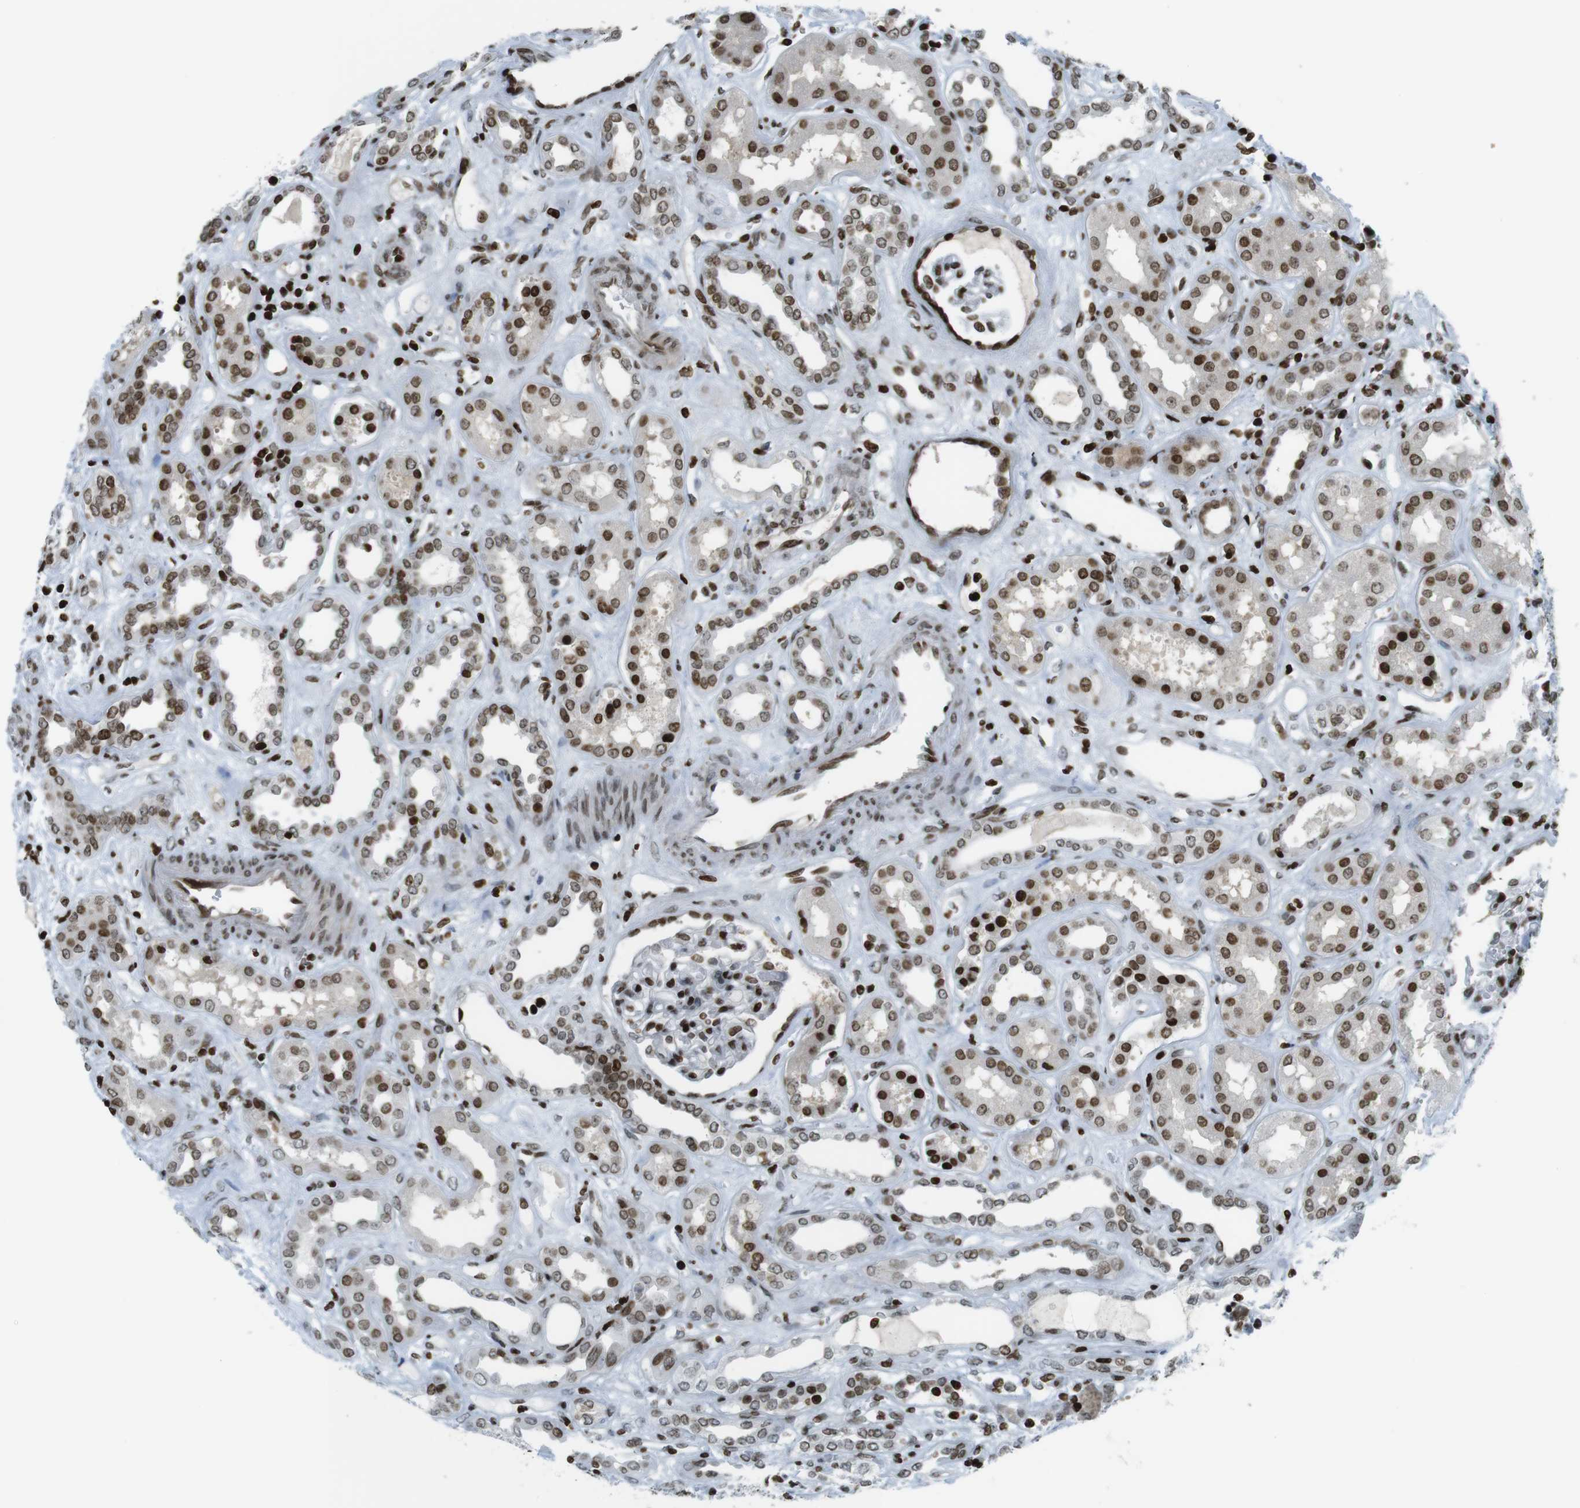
{"staining": {"intensity": "strong", "quantity": ">75%", "location": "nuclear"}, "tissue": "kidney", "cell_type": "Cells in glomeruli", "image_type": "normal", "snomed": [{"axis": "morphology", "description": "Normal tissue, NOS"}, {"axis": "topography", "description": "Kidney"}], "caption": "Approximately >75% of cells in glomeruli in benign kidney show strong nuclear protein positivity as visualized by brown immunohistochemical staining.", "gene": "H2AC8", "patient": {"sex": "male", "age": 59}}